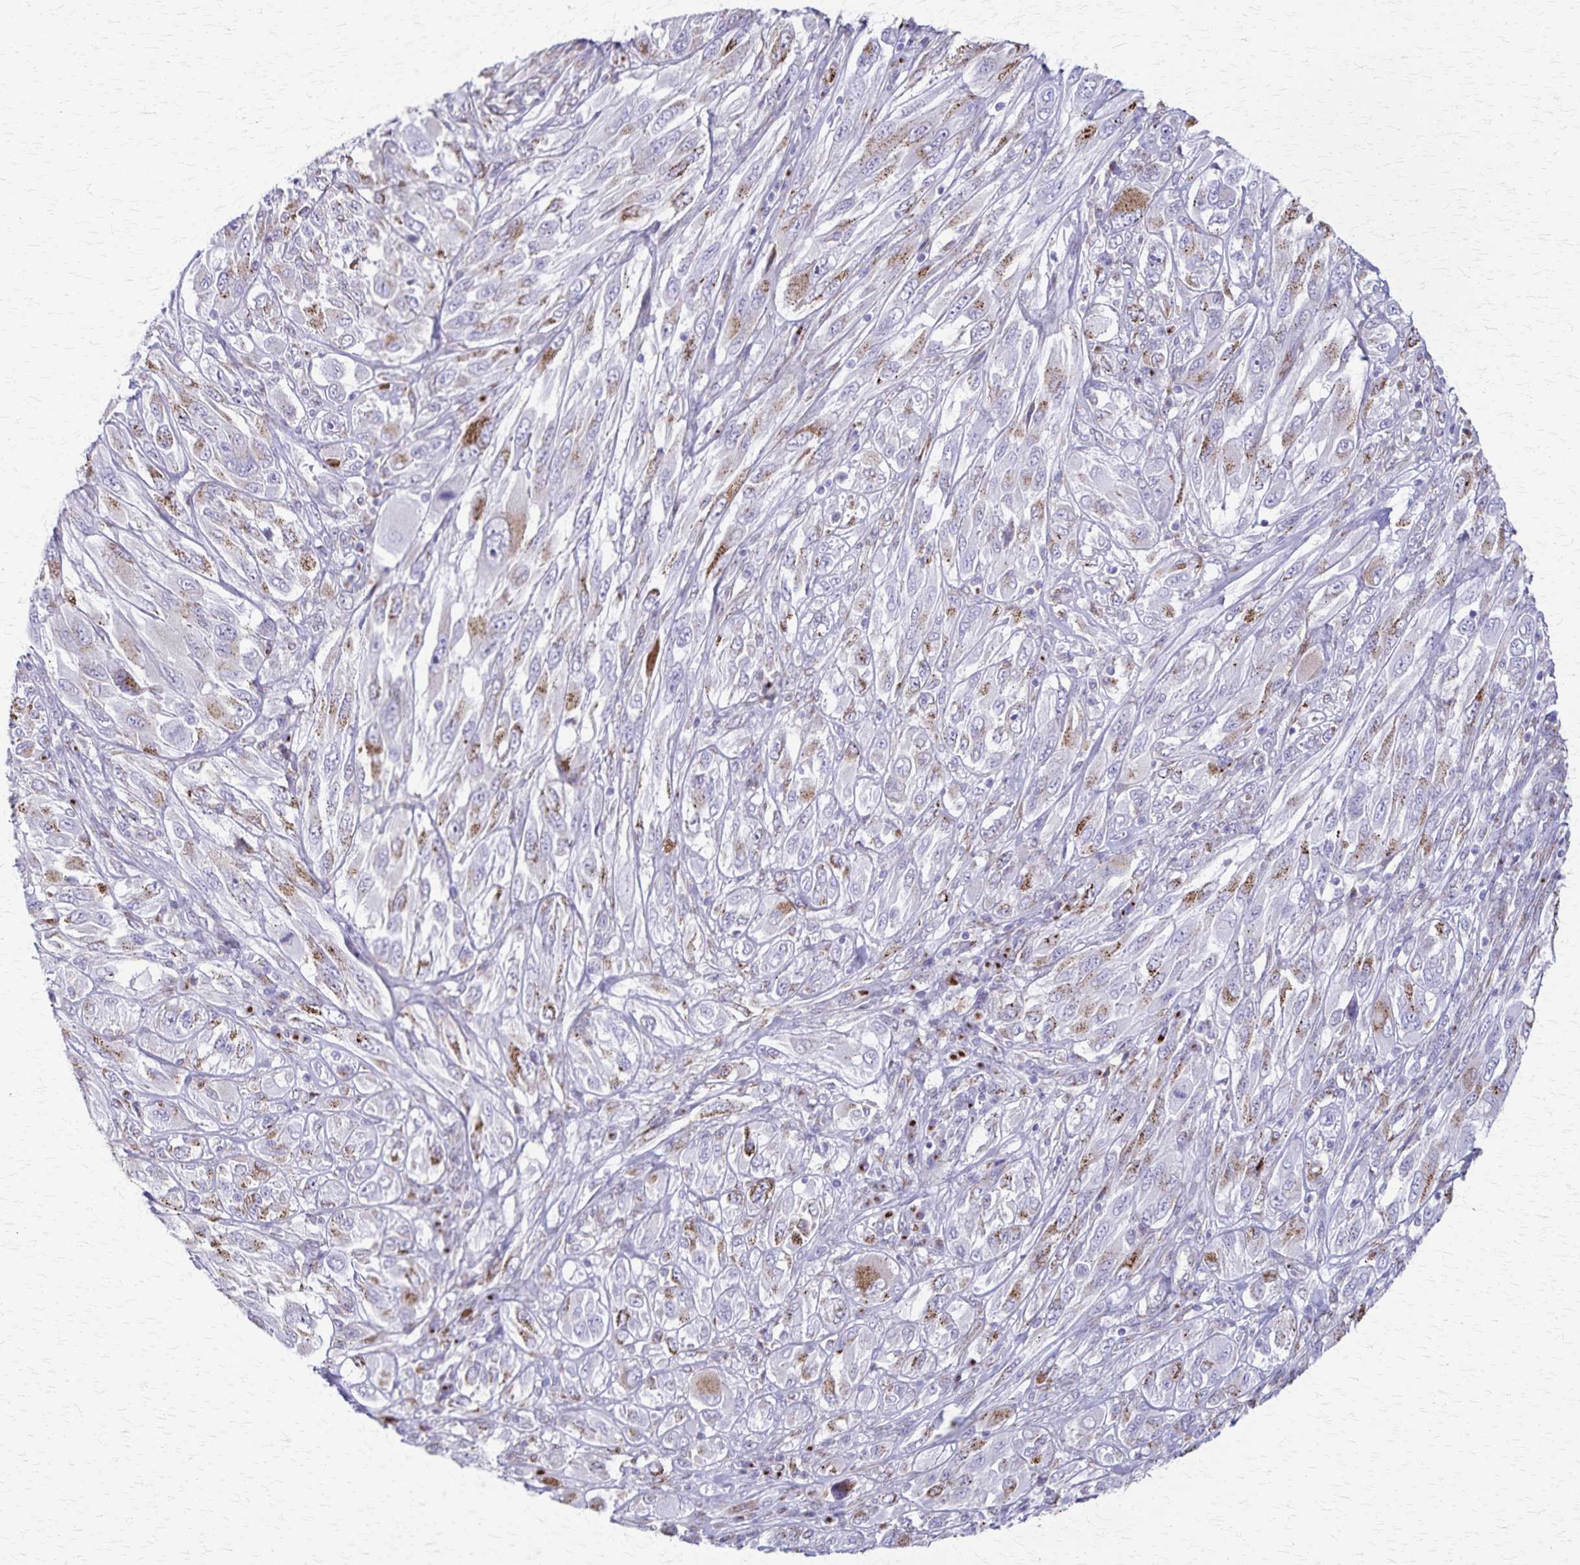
{"staining": {"intensity": "moderate", "quantity": "<25%", "location": "cytoplasmic/membranous"}, "tissue": "melanoma", "cell_type": "Tumor cells", "image_type": "cancer", "snomed": [{"axis": "morphology", "description": "Malignant melanoma, NOS"}, {"axis": "topography", "description": "Skin"}], "caption": "DAB immunohistochemical staining of melanoma demonstrates moderate cytoplasmic/membranous protein expression in about <25% of tumor cells. The staining is performed using DAB brown chromogen to label protein expression. The nuclei are counter-stained blue using hematoxylin.", "gene": "MCFD2", "patient": {"sex": "female", "age": 91}}